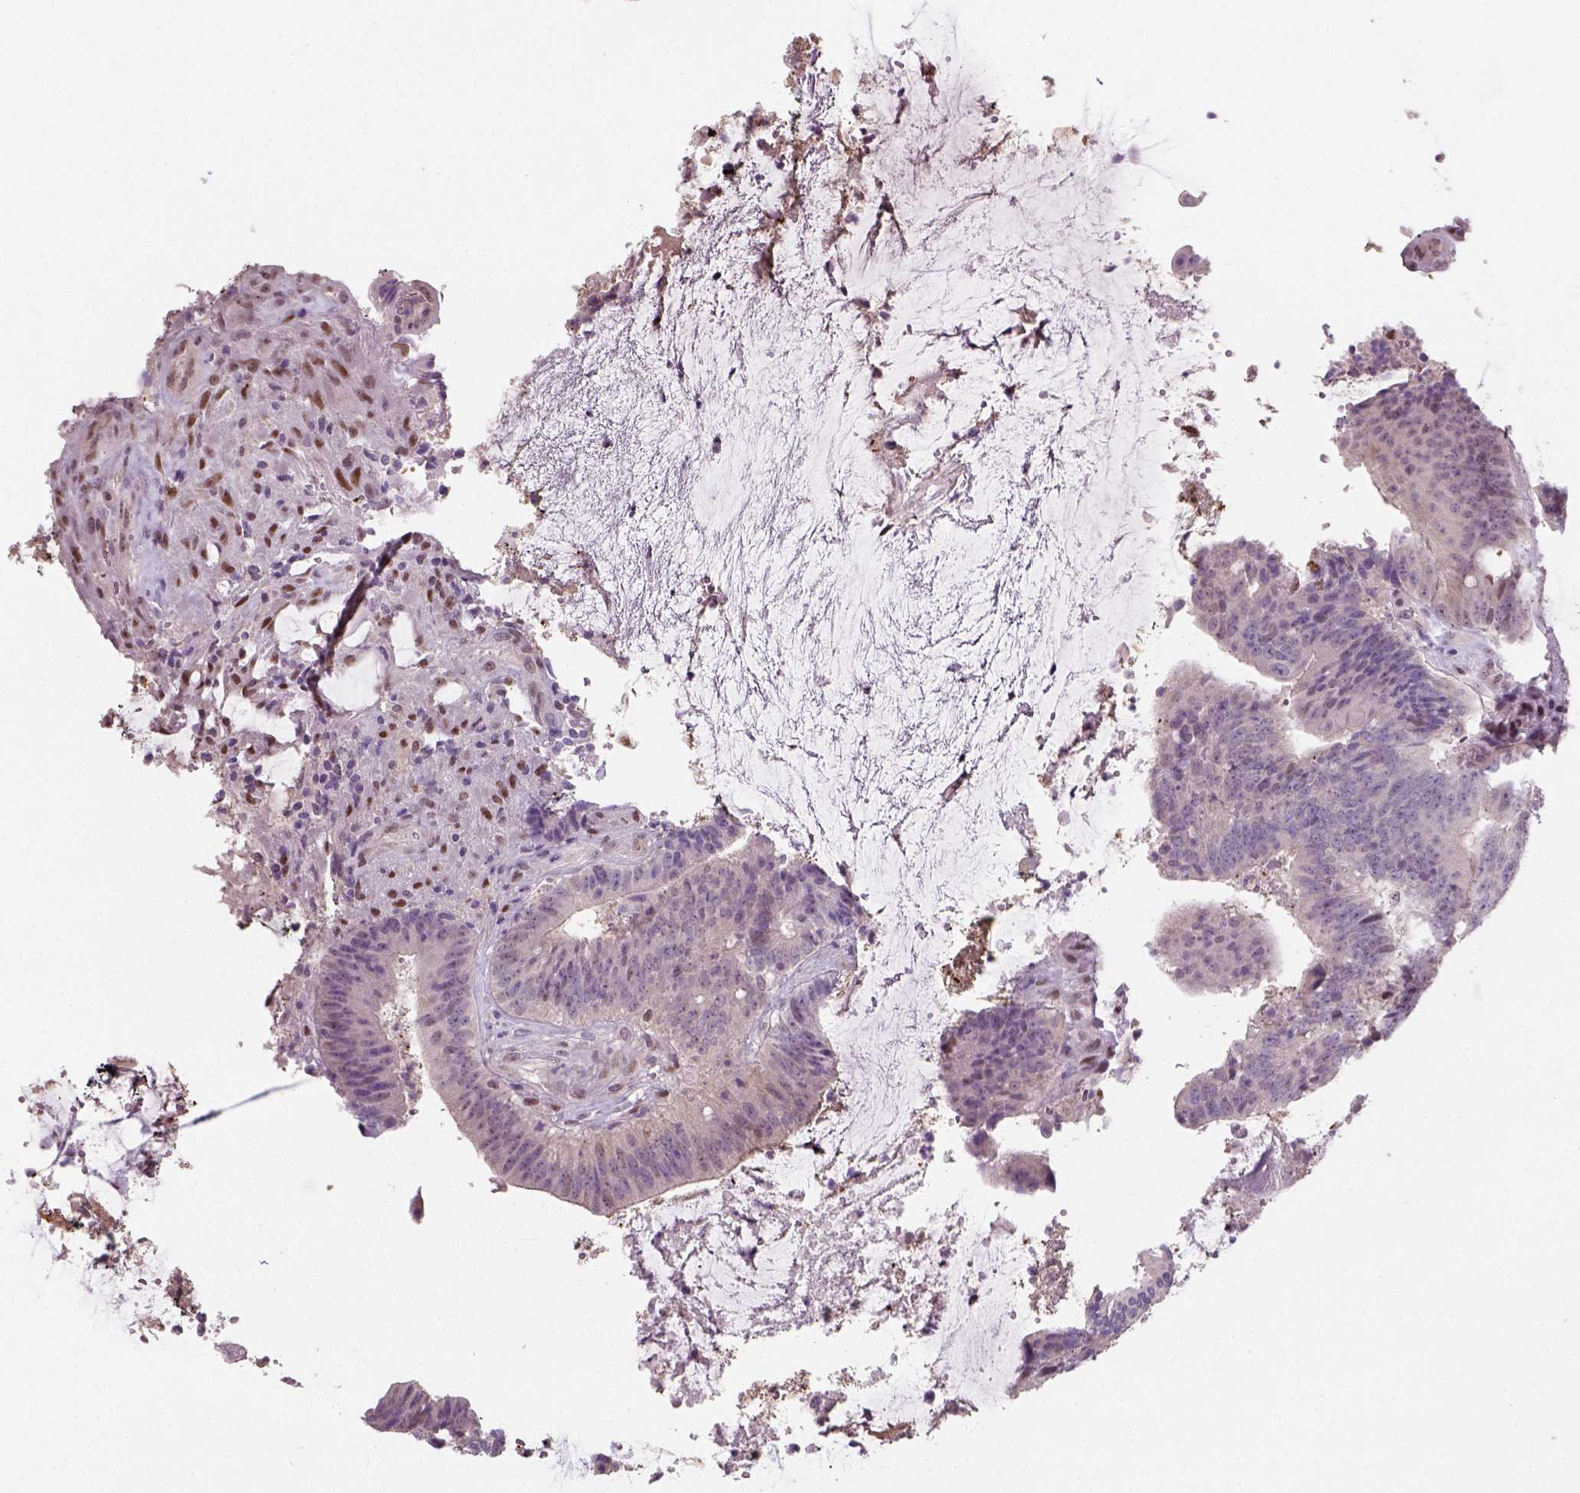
{"staining": {"intensity": "negative", "quantity": "none", "location": "none"}, "tissue": "colorectal cancer", "cell_type": "Tumor cells", "image_type": "cancer", "snomed": [{"axis": "morphology", "description": "Adenocarcinoma, NOS"}, {"axis": "topography", "description": "Colon"}], "caption": "Tumor cells are negative for brown protein staining in colorectal cancer. (Immunohistochemistry, brightfield microscopy, high magnification).", "gene": "C1orf112", "patient": {"sex": "female", "age": 43}}